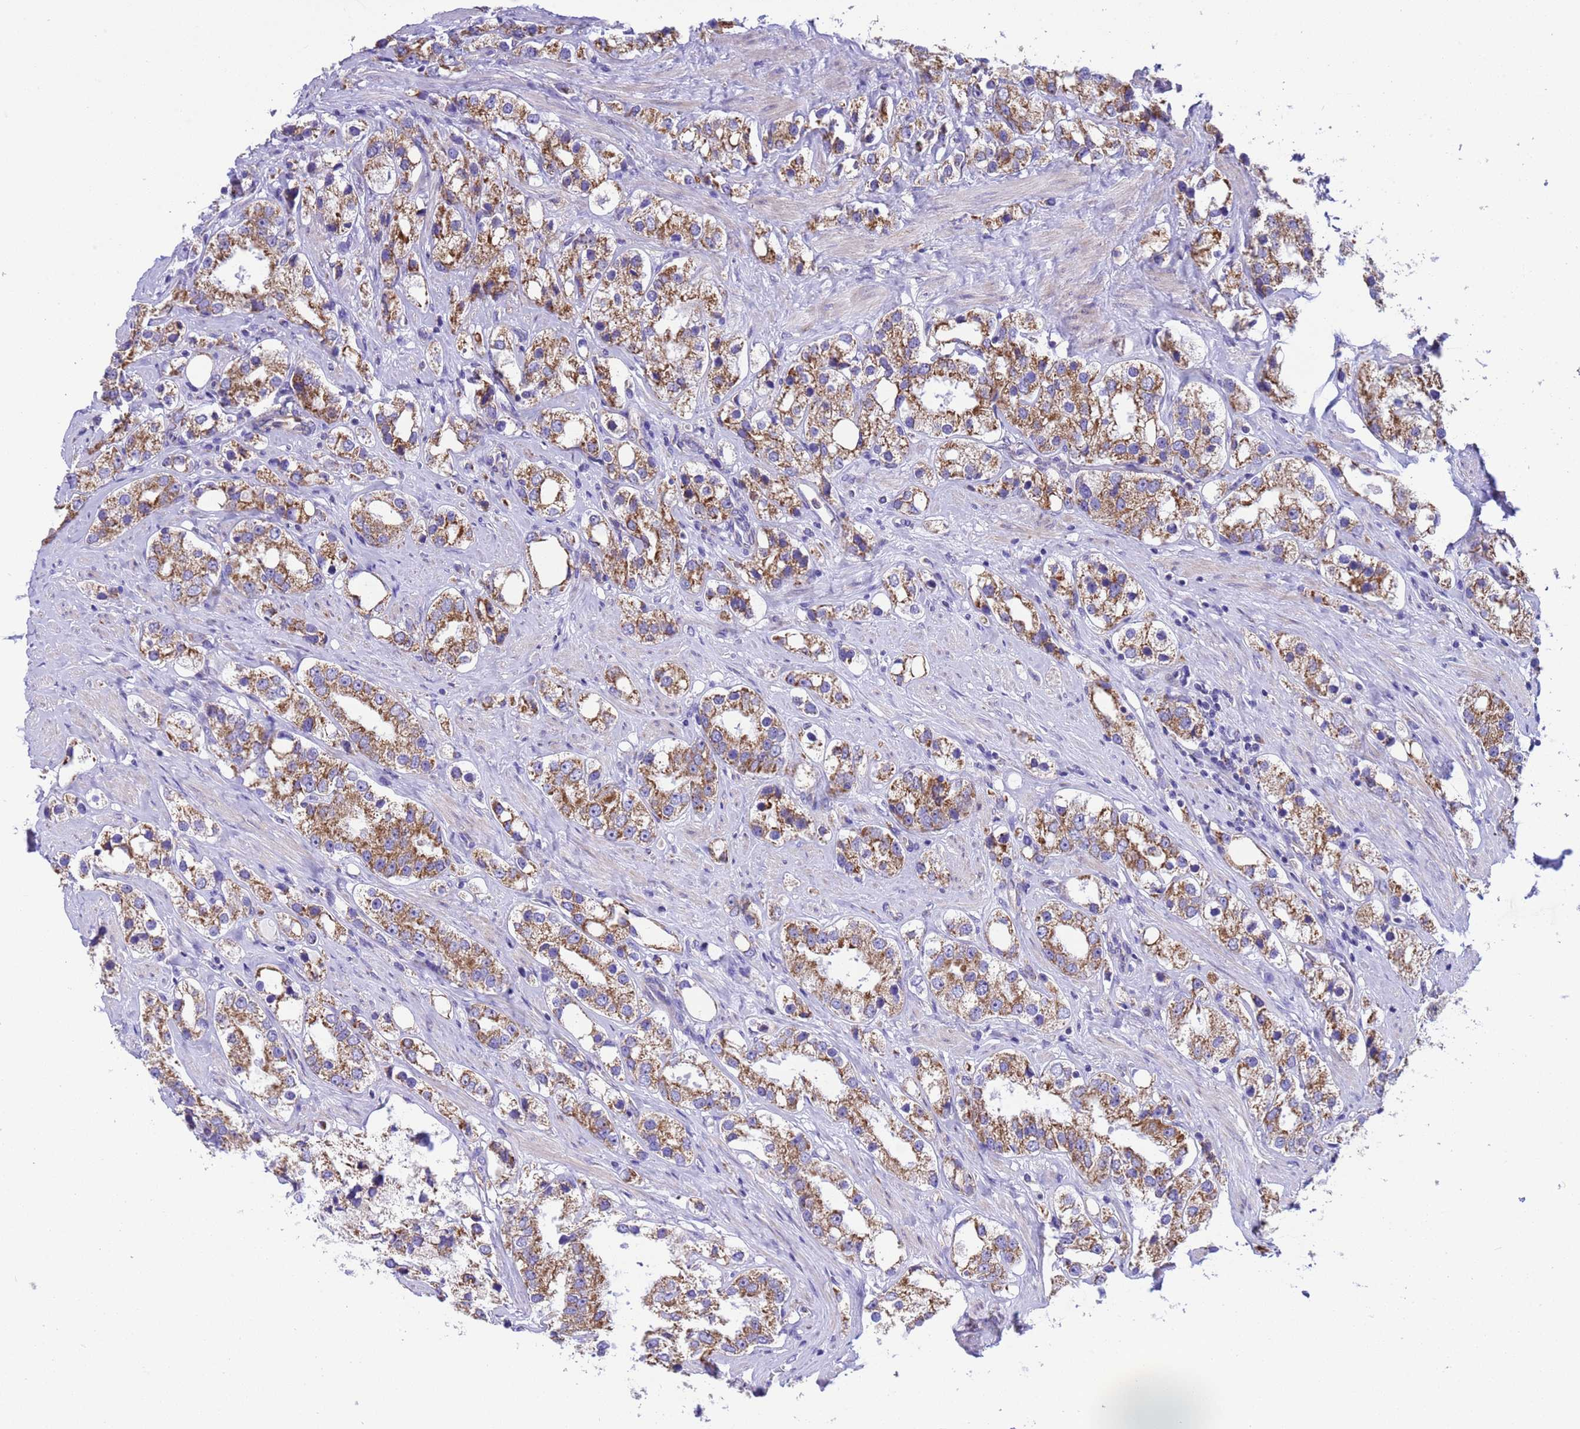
{"staining": {"intensity": "moderate", "quantity": ">75%", "location": "cytoplasmic/membranous"}, "tissue": "prostate cancer", "cell_type": "Tumor cells", "image_type": "cancer", "snomed": [{"axis": "morphology", "description": "Adenocarcinoma, NOS"}, {"axis": "topography", "description": "Prostate"}], "caption": "Prostate cancer tissue exhibits moderate cytoplasmic/membranous positivity in about >75% of tumor cells Nuclei are stained in blue.", "gene": "CCDC191", "patient": {"sex": "male", "age": 79}}